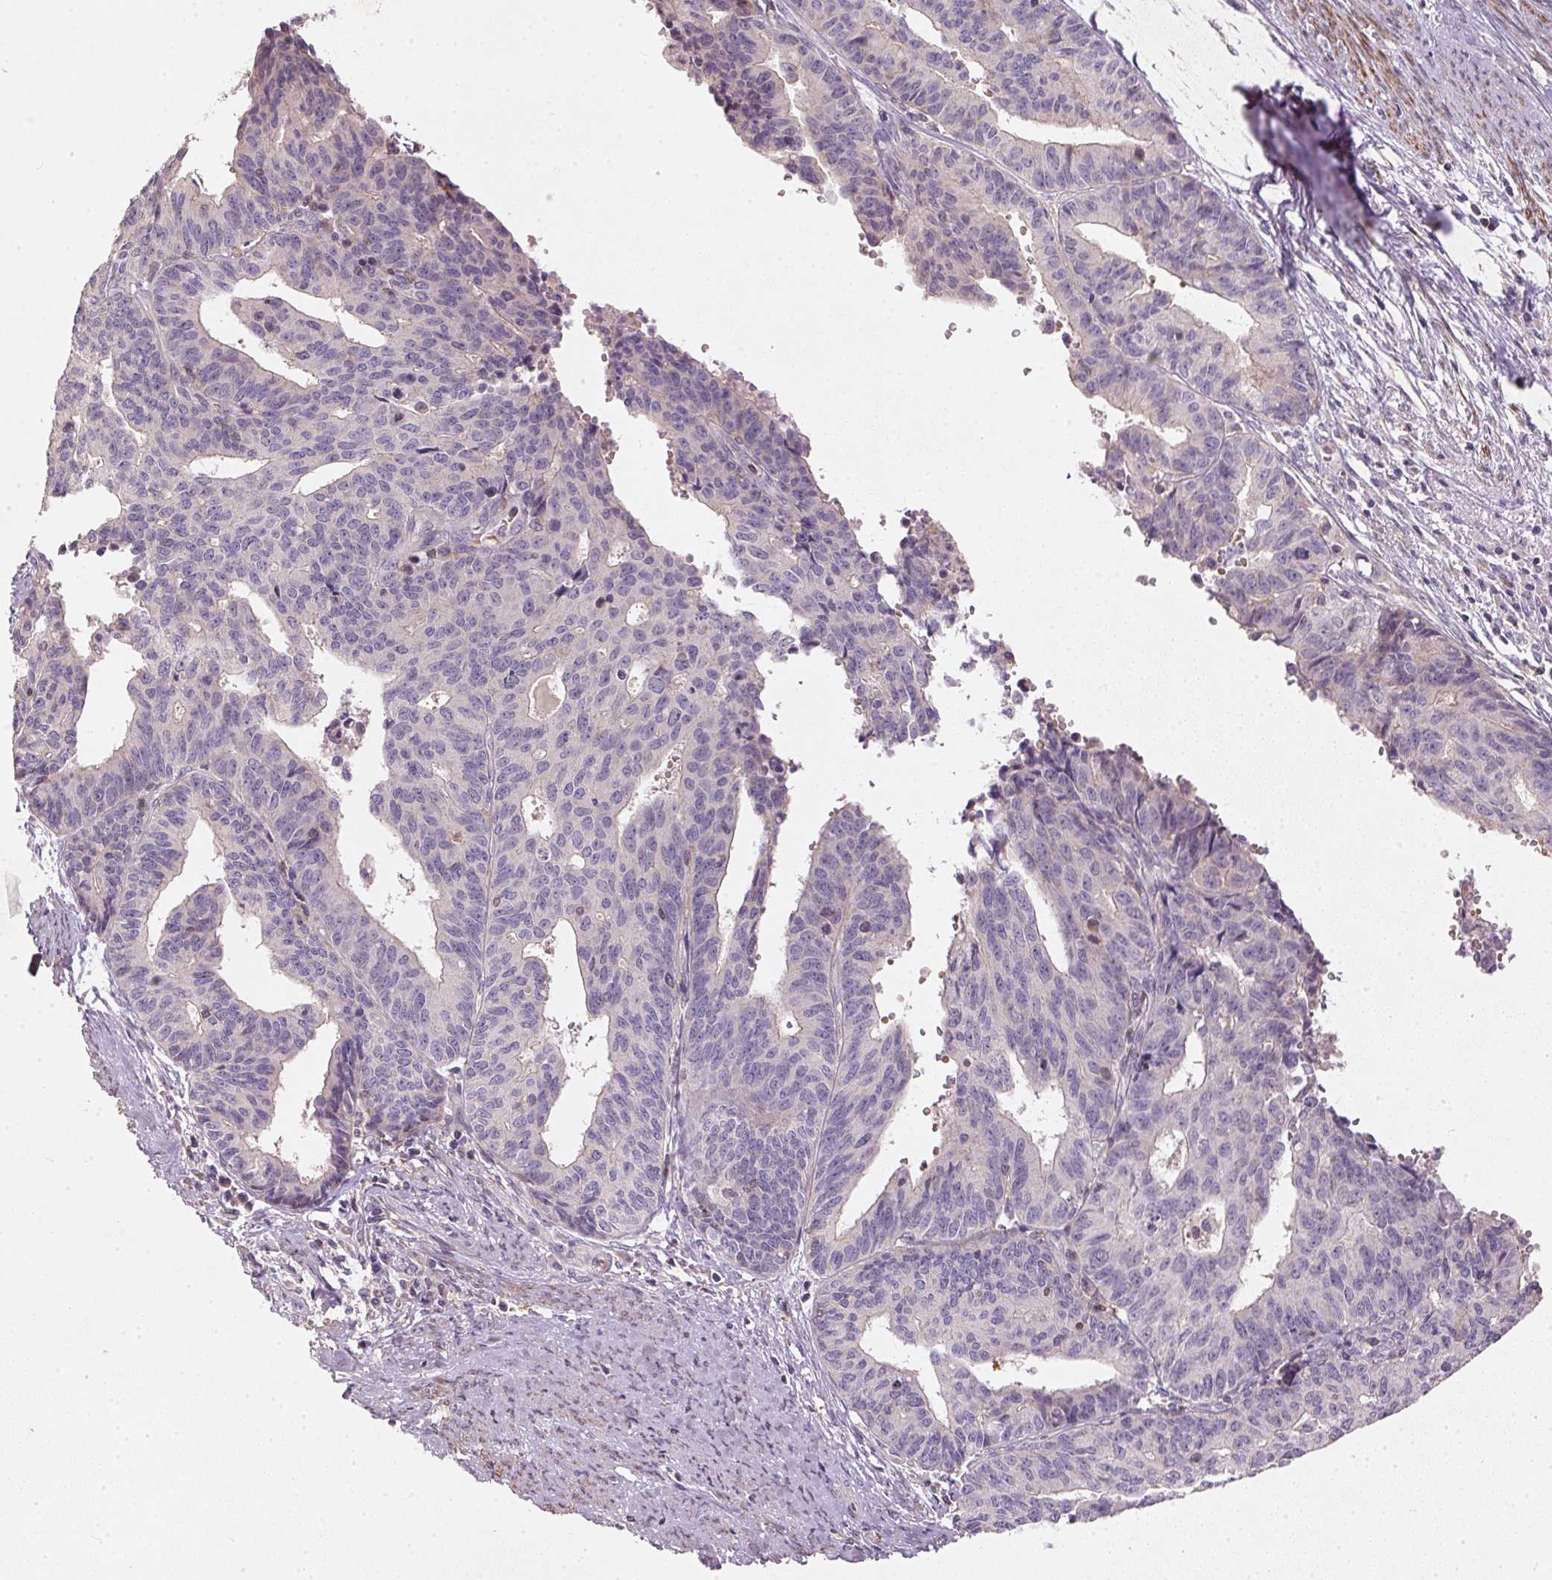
{"staining": {"intensity": "negative", "quantity": "none", "location": "none"}, "tissue": "endometrial cancer", "cell_type": "Tumor cells", "image_type": "cancer", "snomed": [{"axis": "morphology", "description": "Adenocarcinoma, NOS"}, {"axis": "topography", "description": "Endometrium"}], "caption": "Protein analysis of endometrial cancer (adenocarcinoma) exhibits no significant positivity in tumor cells.", "gene": "KCNK15", "patient": {"sex": "female", "age": 65}}